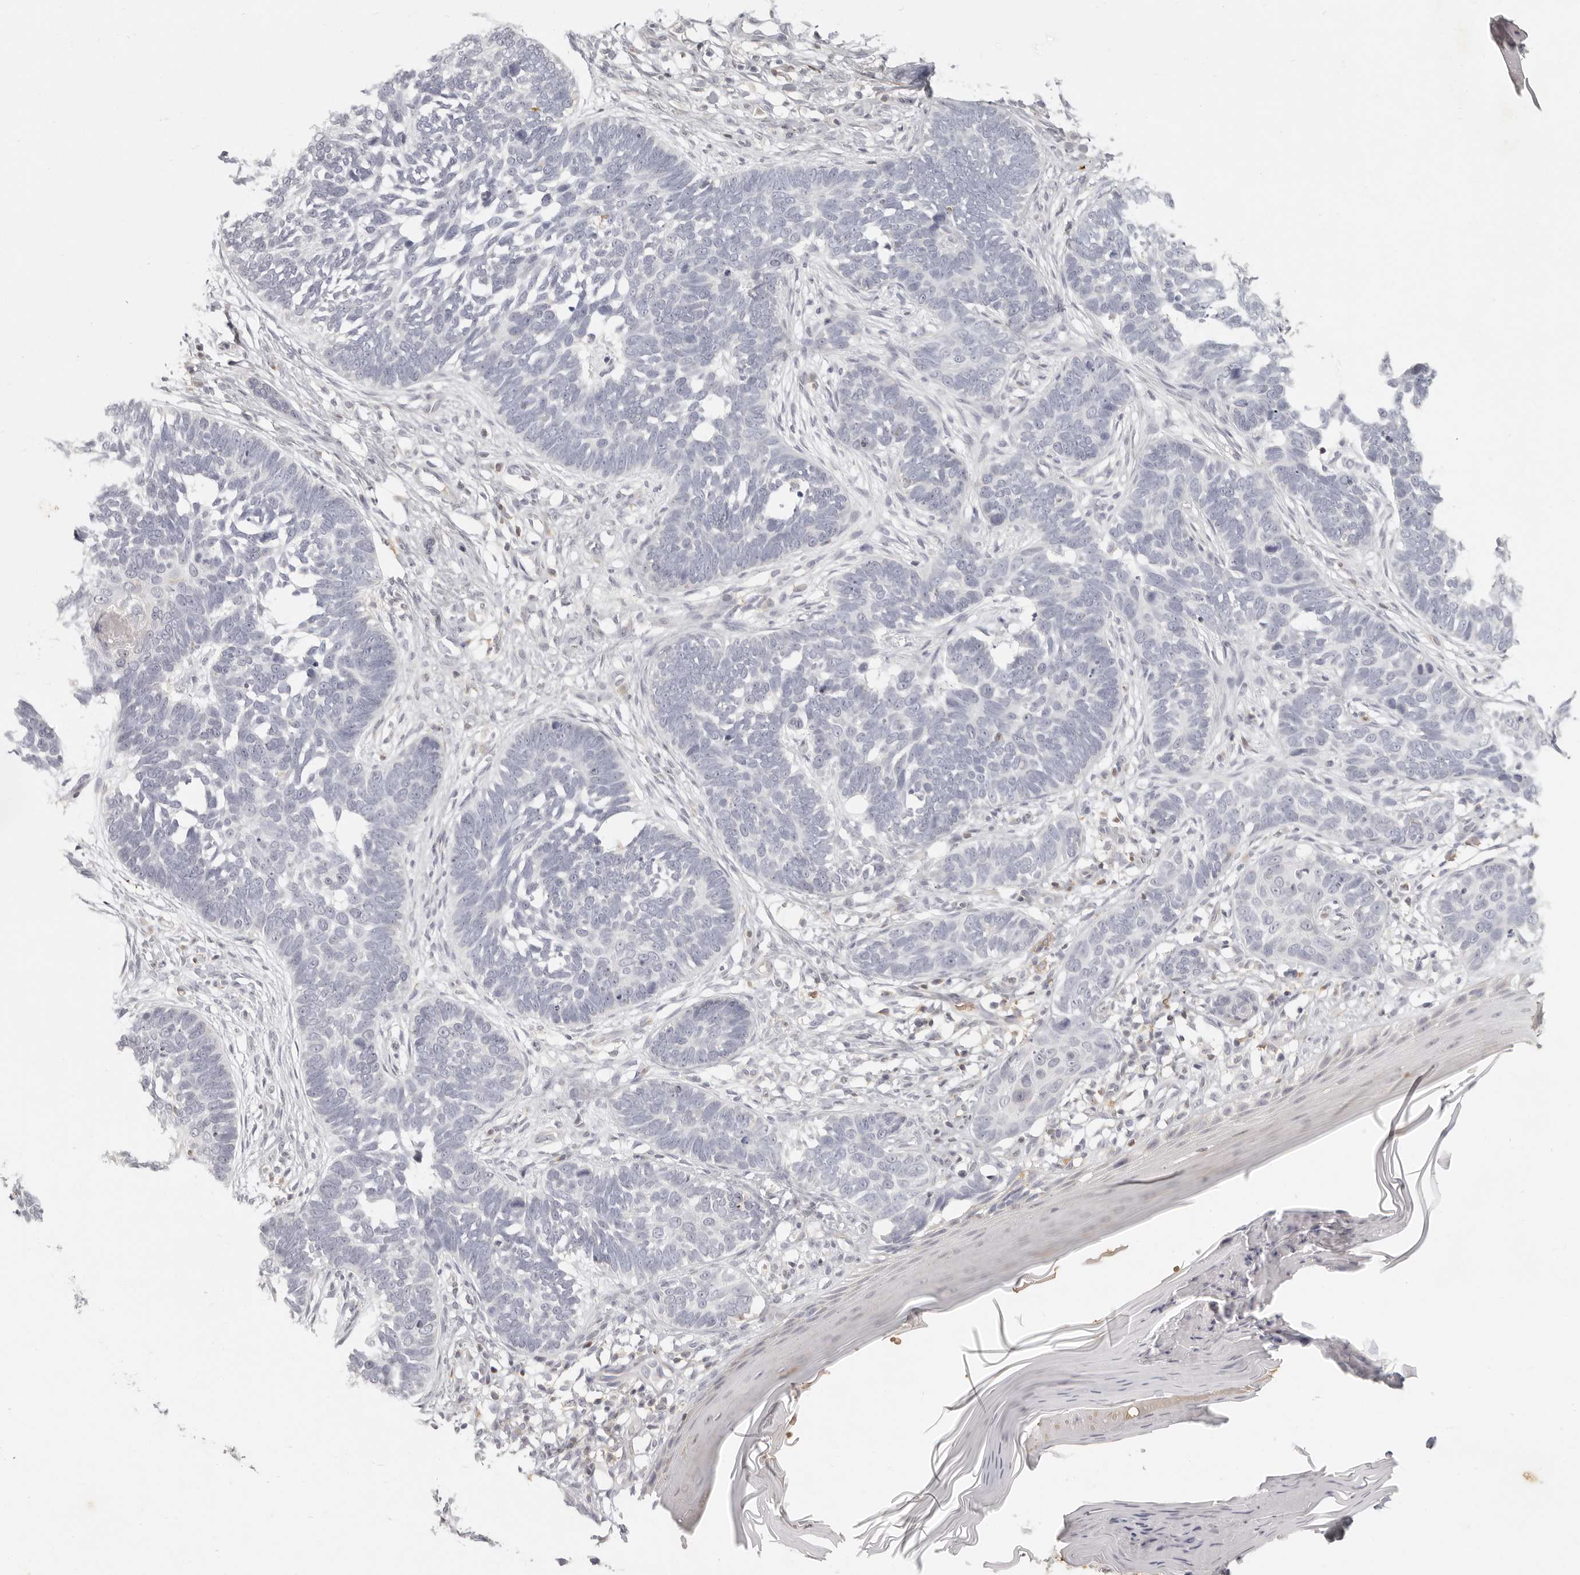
{"staining": {"intensity": "negative", "quantity": "none", "location": "none"}, "tissue": "skin cancer", "cell_type": "Tumor cells", "image_type": "cancer", "snomed": [{"axis": "morphology", "description": "Normal tissue, NOS"}, {"axis": "morphology", "description": "Basal cell carcinoma"}, {"axis": "topography", "description": "Skin"}], "caption": "This is a image of IHC staining of skin cancer (basal cell carcinoma), which shows no staining in tumor cells.", "gene": "NIBAN1", "patient": {"sex": "male", "age": 77}}